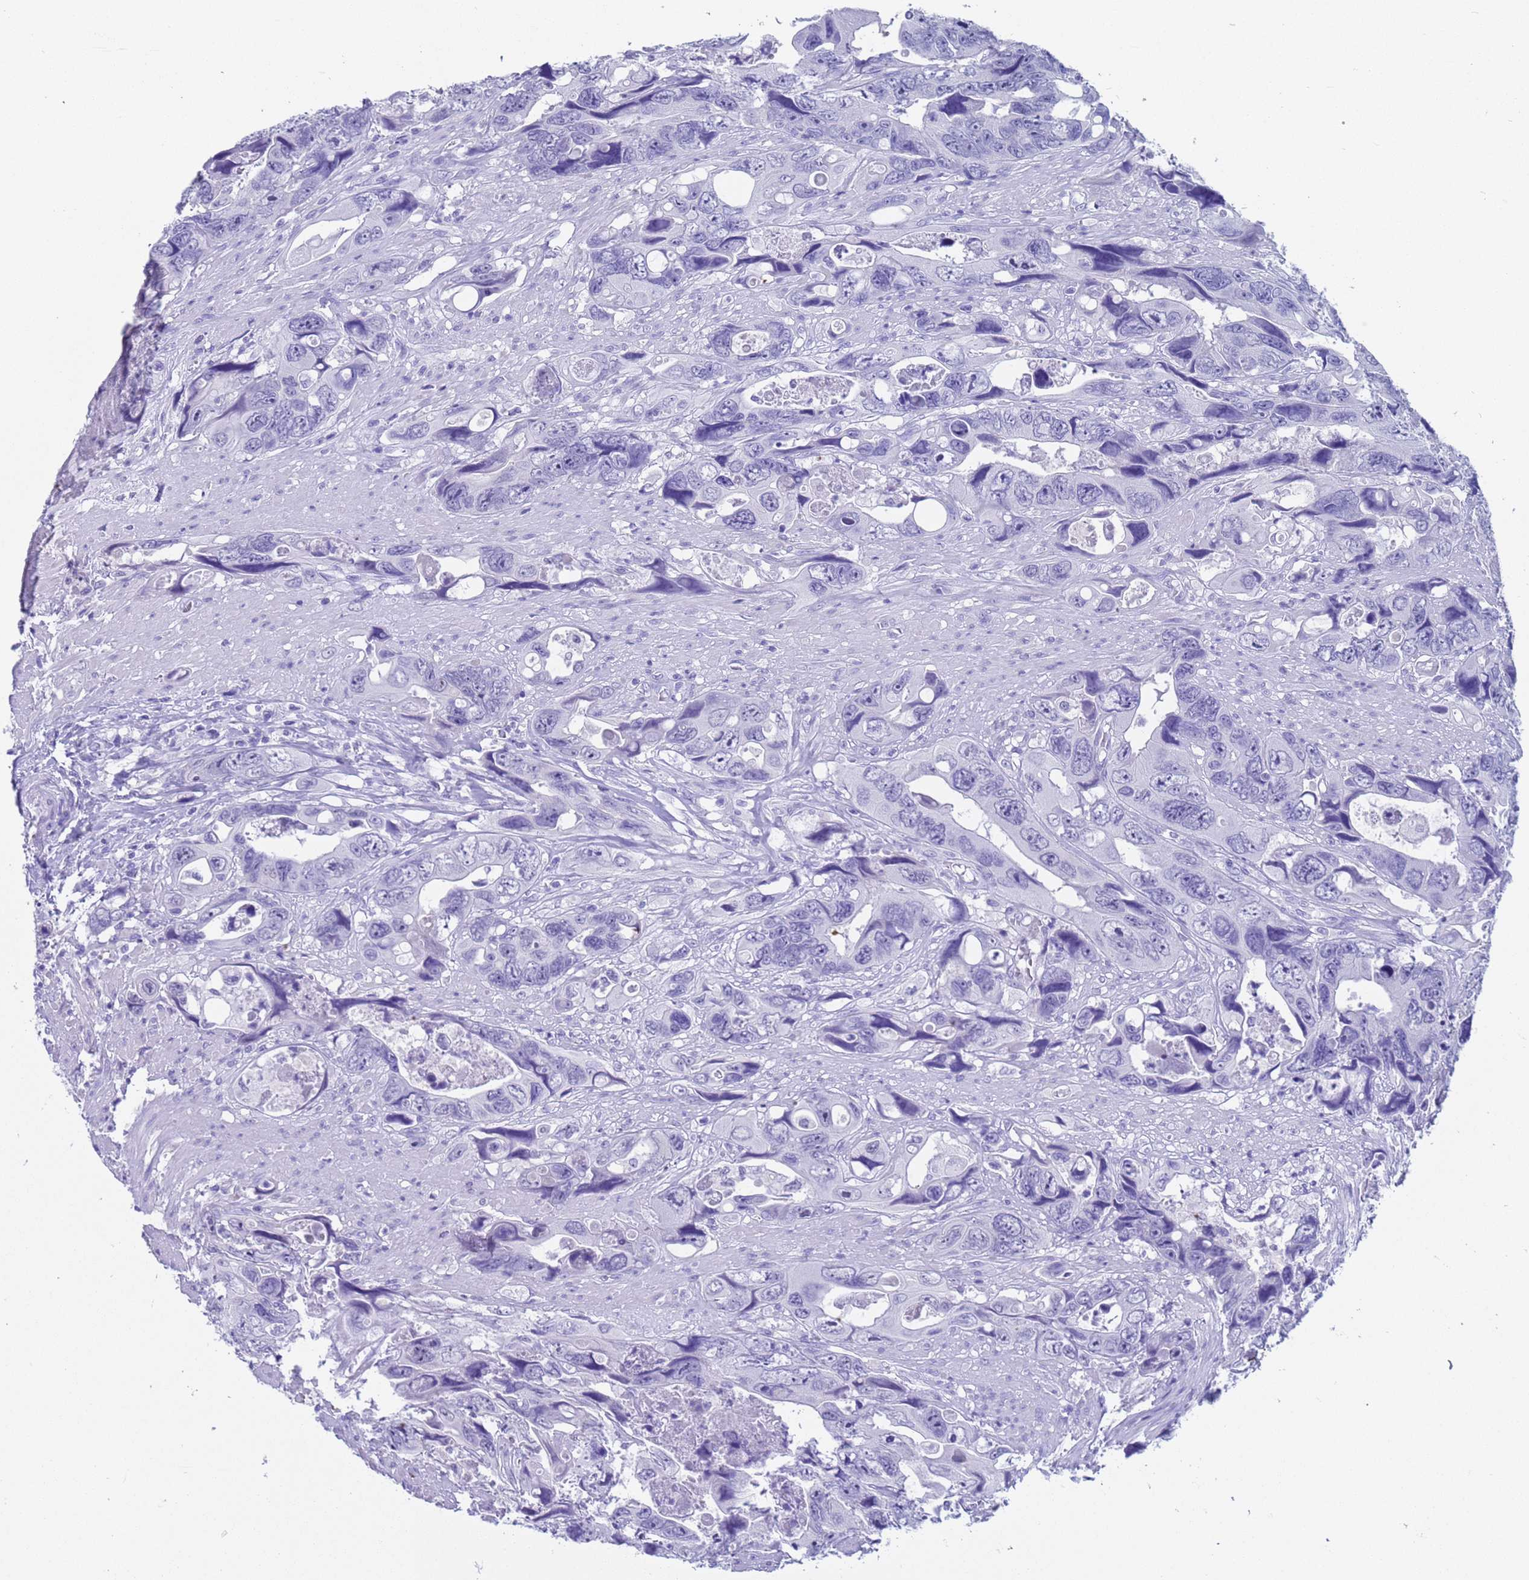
{"staining": {"intensity": "negative", "quantity": "none", "location": "none"}, "tissue": "colorectal cancer", "cell_type": "Tumor cells", "image_type": "cancer", "snomed": [{"axis": "morphology", "description": "Adenocarcinoma, NOS"}, {"axis": "topography", "description": "Rectum"}], "caption": "High magnification brightfield microscopy of adenocarcinoma (colorectal) stained with DAB (3,3'-diaminobenzidine) (brown) and counterstained with hematoxylin (blue): tumor cells show no significant positivity.", "gene": "CKM", "patient": {"sex": "male", "age": 57}}